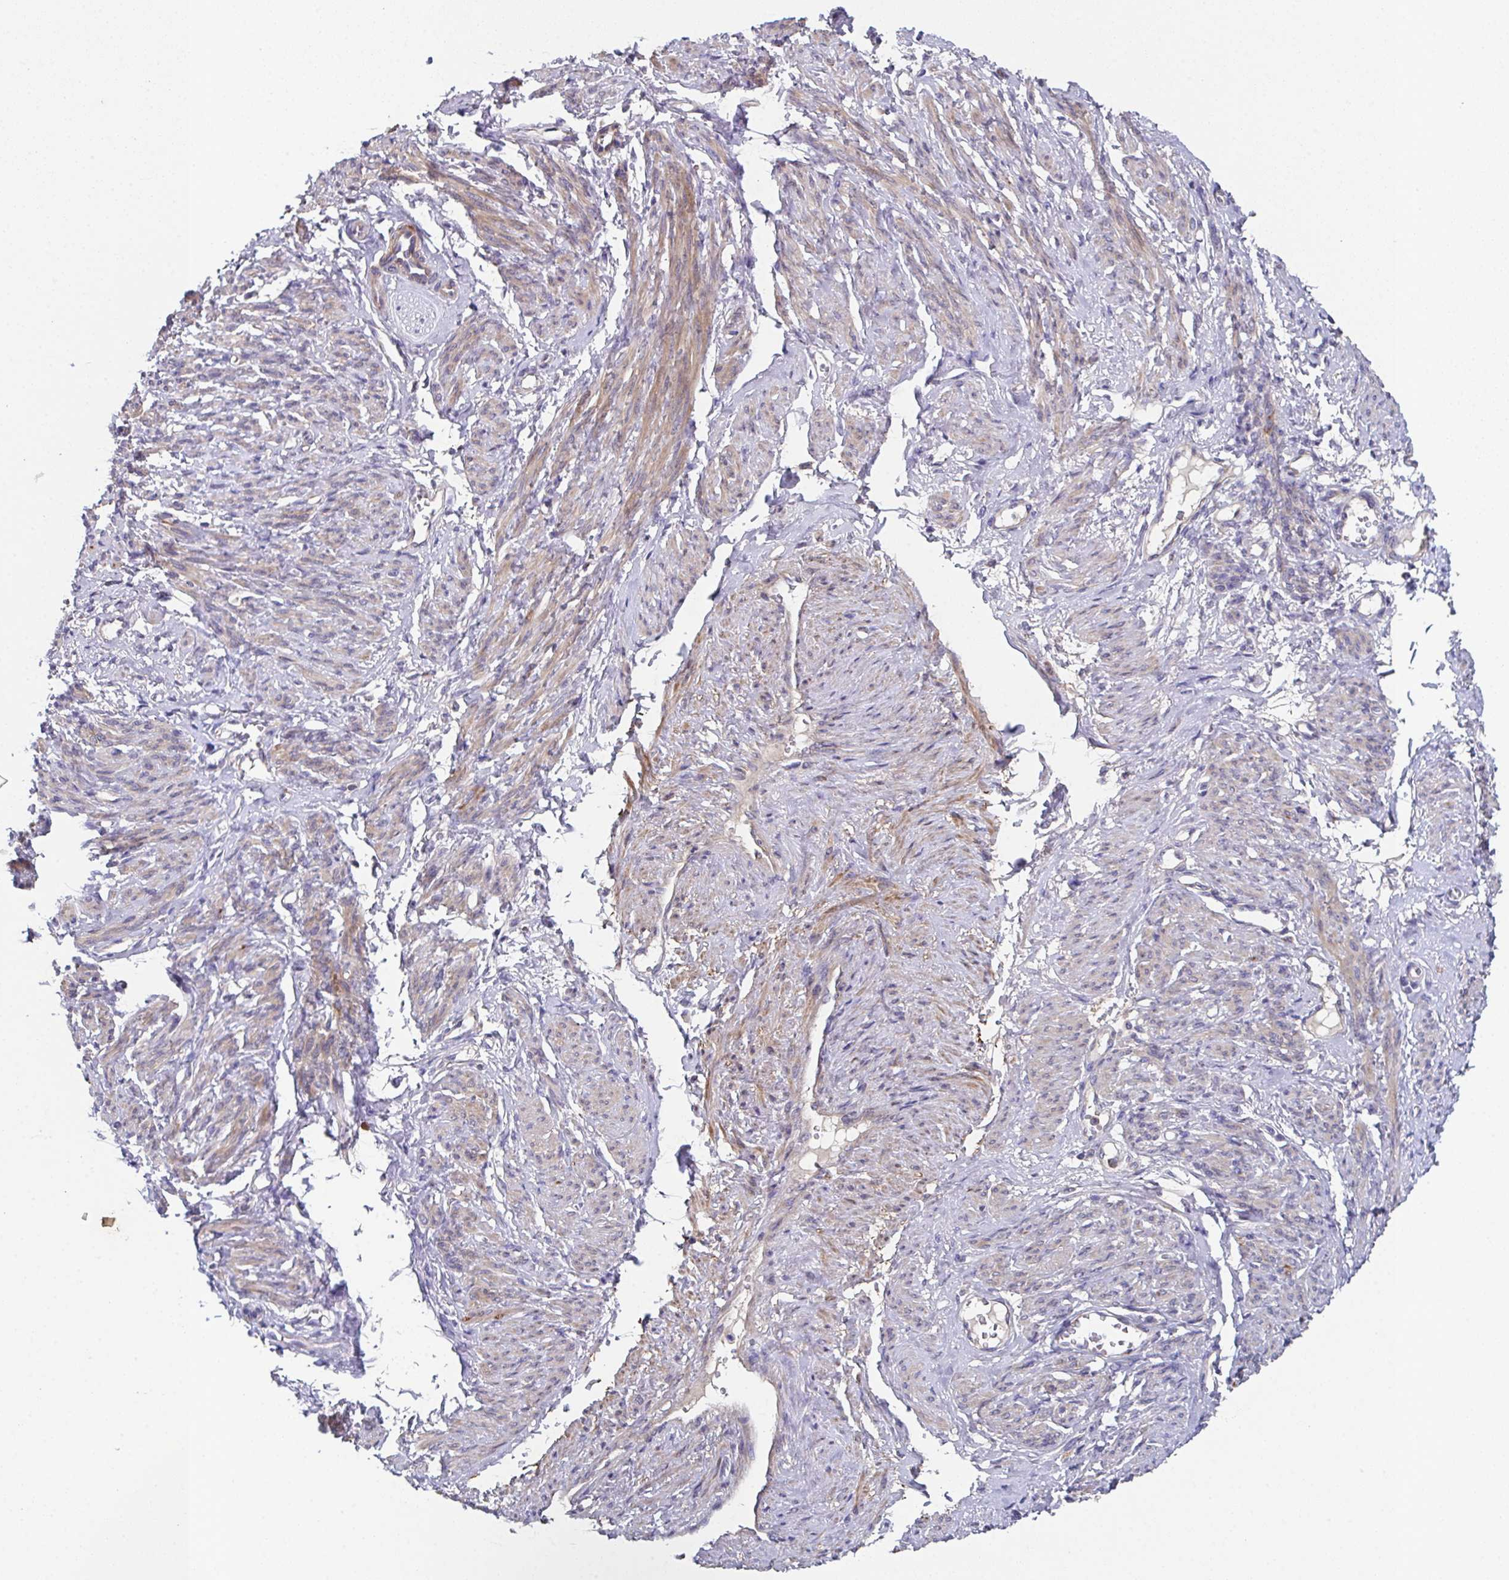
{"staining": {"intensity": "moderate", "quantity": "25%-75%", "location": "cytoplasmic/membranous"}, "tissue": "smooth muscle", "cell_type": "Smooth muscle cells", "image_type": "normal", "snomed": [{"axis": "morphology", "description": "Normal tissue, NOS"}, {"axis": "topography", "description": "Smooth muscle"}], "caption": "Brown immunohistochemical staining in unremarkable human smooth muscle exhibits moderate cytoplasmic/membranous positivity in approximately 25%-75% of smooth muscle cells.", "gene": "MT", "patient": {"sex": "female", "age": 65}}